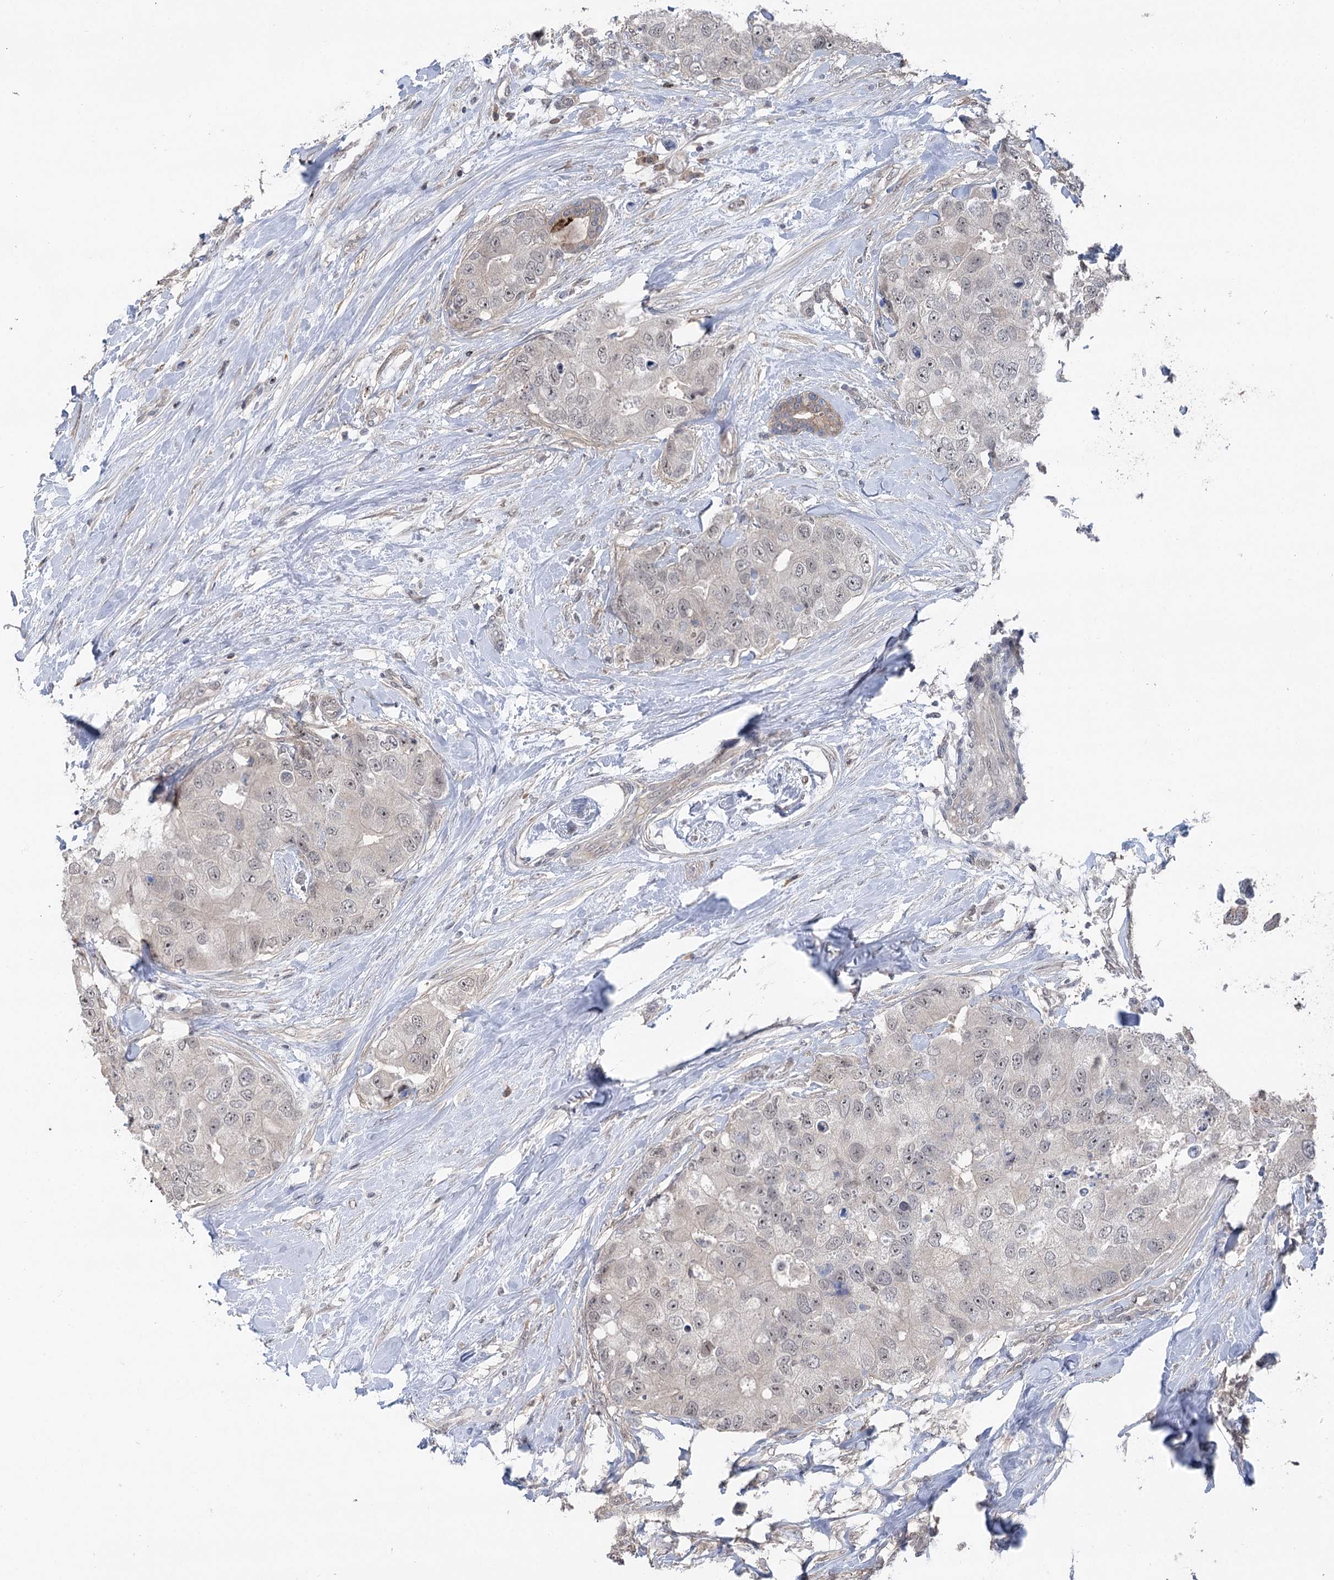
{"staining": {"intensity": "weak", "quantity": "25%-75%", "location": "nuclear"}, "tissue": "breast cancer", "cell_type": "Tumor cells", "image_type": "cancer", "snomed": [{"axis": "morphology", "description": "Duct carcinoma"}, {"axis": "topography", "description": "Breast"}], "caption": "Infiltrating ductal carcinoma (breast) stained with immunohistochemistry exhibits weak nuclear expression in approximately 25%-75% of tumor cells. The staining is performed using DAB brown chromogen to label protein expression. The nuclei are counter-stained blue using hematoxylin.", "gene": "CCSER2", "patient": {"sex": "female", "age": 62}}